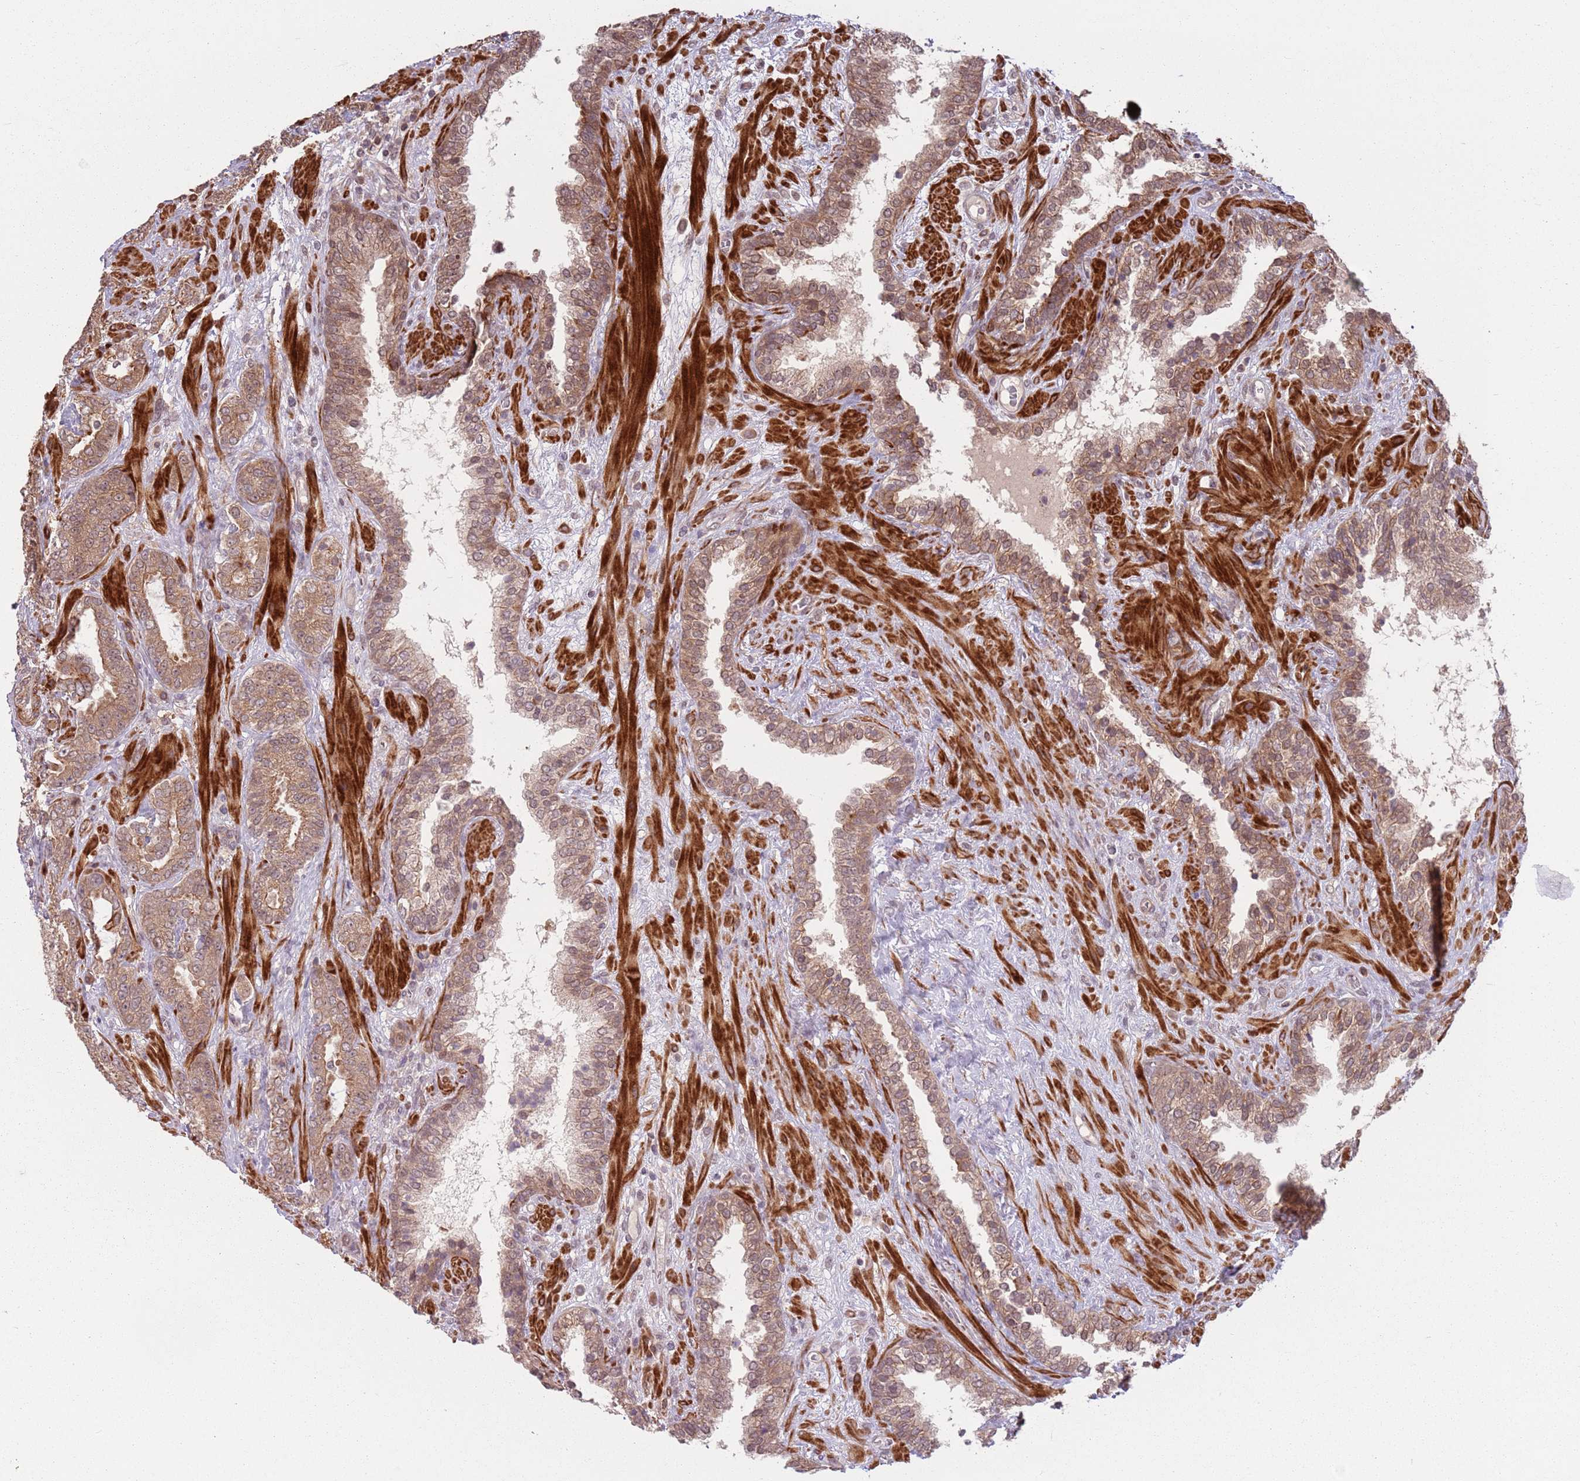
{"staining": {"intensity": "moderate", "quantity": ">75%", "location": "cytoplasmic/membranous"}, "tissue": "prostate cancer", "cell_type": "Tumor cells", "image_type": "cancer", "snomed": [{"axis": "morphology", "description": "Adenocarcinoma, High grade"}, {"axis": "topography", "description": "Prostate"}], "caption": "A brown stain labels moderate cytoplasmic/membranous staining of a protein in human prostate cancer tumor cells.", "gene": "CCDC154", "patient": {"sex": "male", "age": 71}}